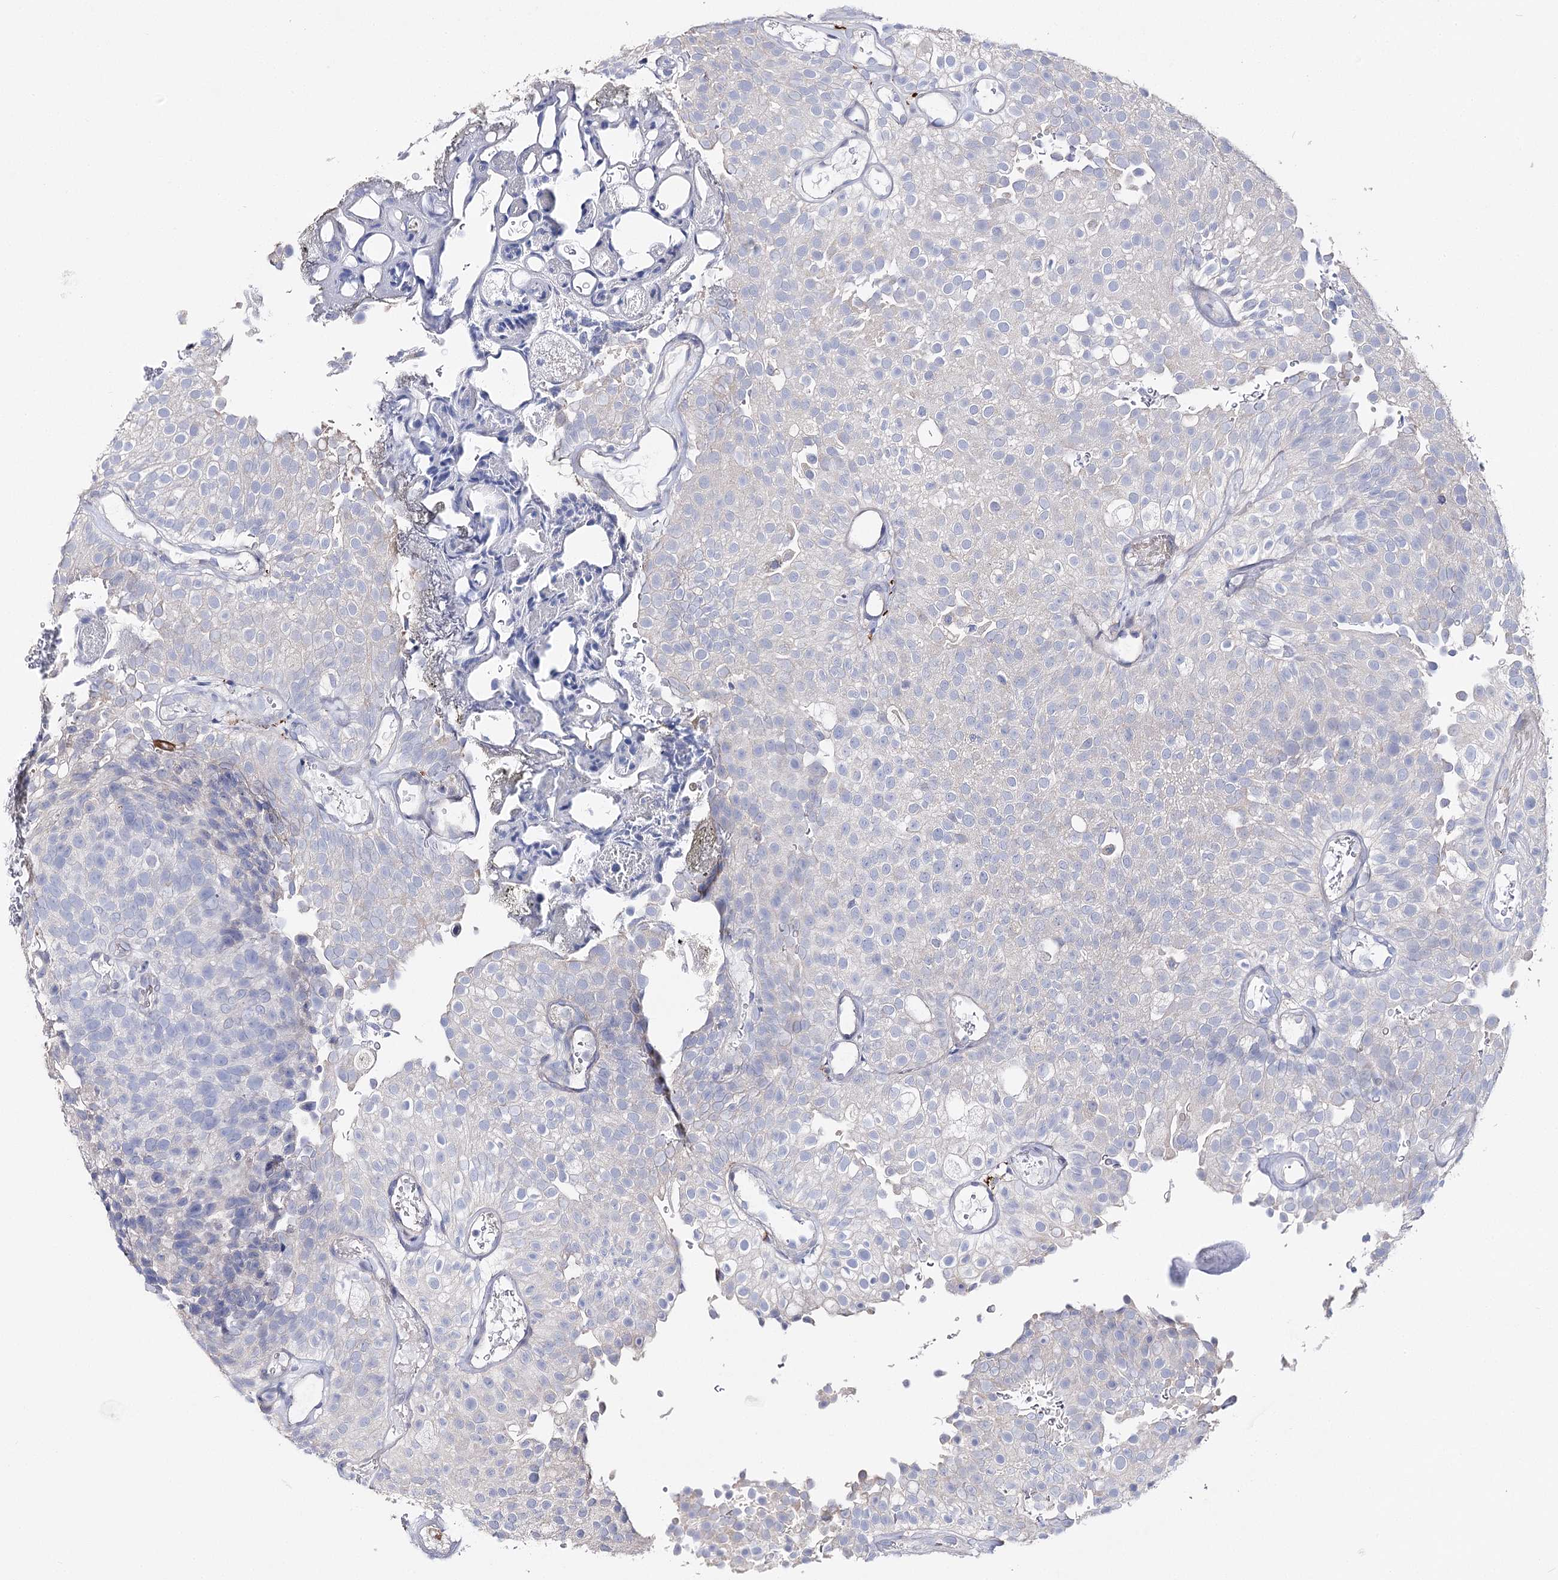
{"staining": {"intensity": "negative", "quantity": "none", "location": "none"}, "tissue": "urothelial cancer", "cell_type": "Tumor cells", "image_type": "cancer", "snomed": [{"axis": "morphology", "description": "Urothelial carcinoma, Low grade"}, {"axis": "topography", "description": "Urinary bladder"}], "caption": "The IHC photomicrograph has no significant positivity in tumor cells of urothelial cancer tissue.", "gene": "NRAP", "patient": {"sex": "male", "age": 78}}